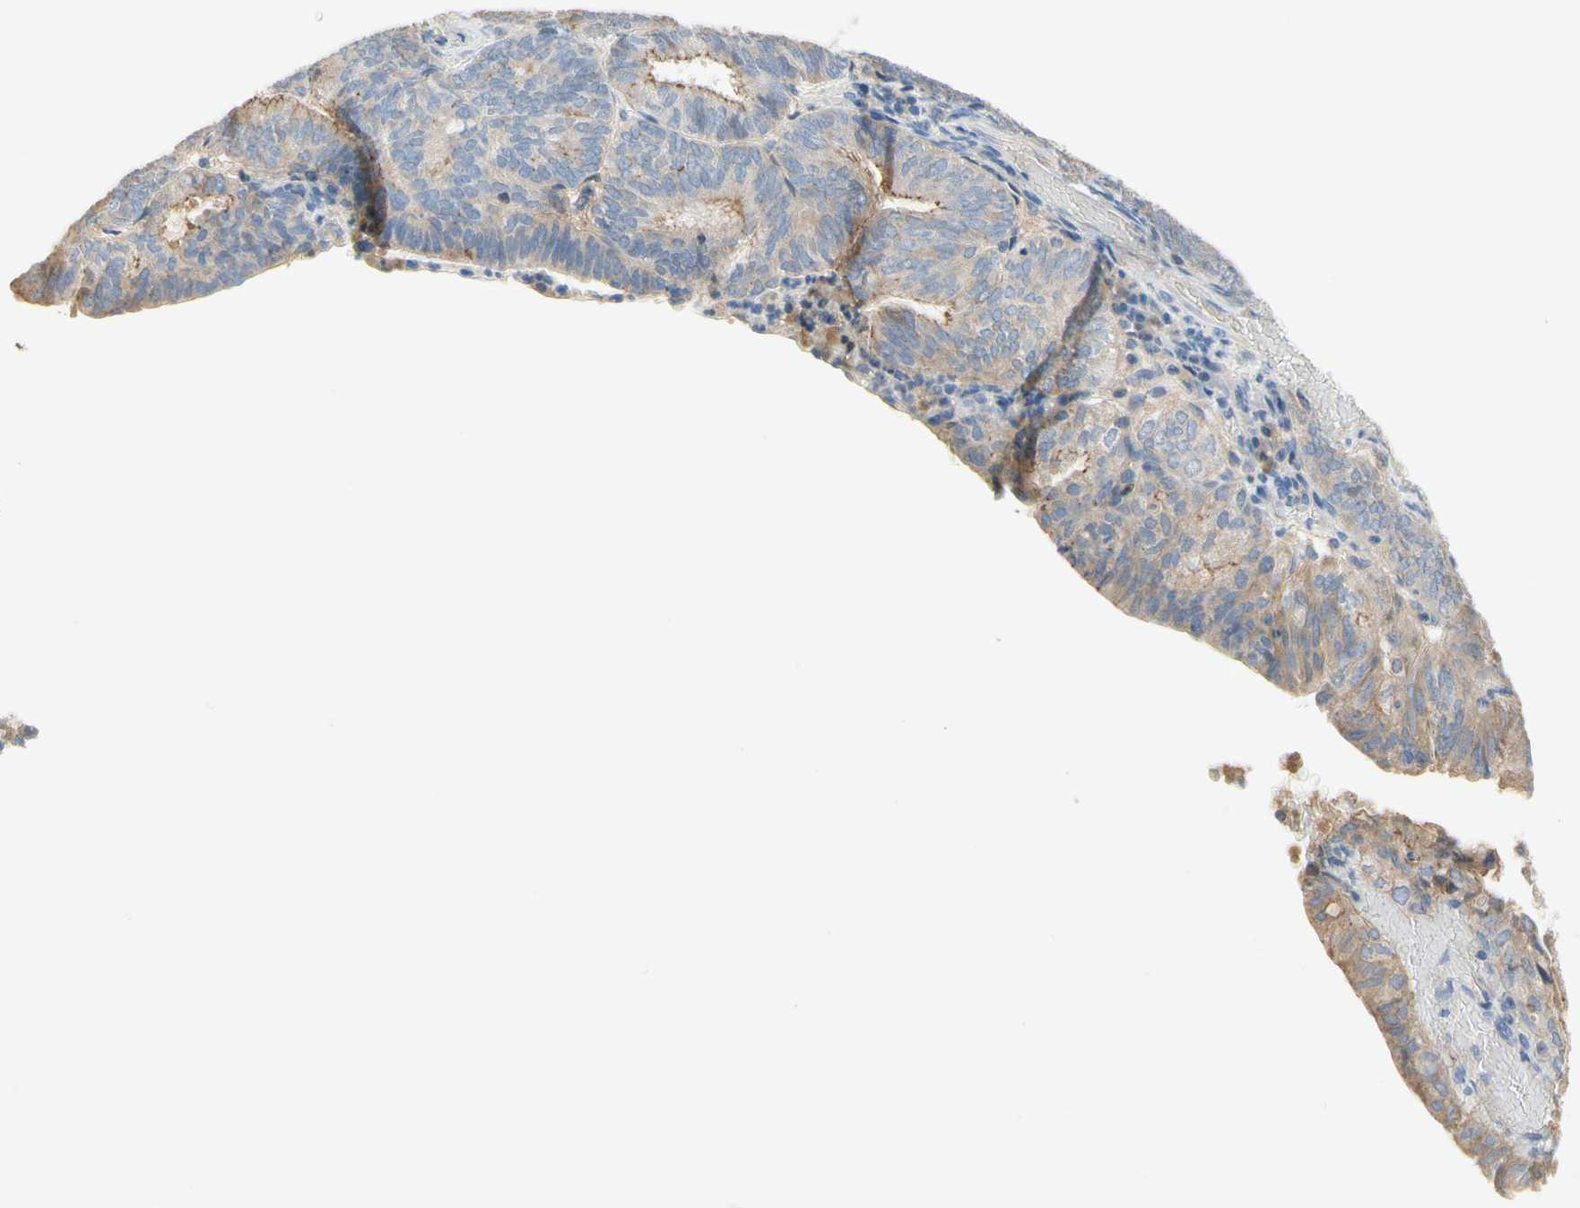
{"staining": {"intensity": "moderate", "quantity": "25%-75%", "location": "cytoplasmic/membranous"}, "tissue": "endometrial cancer", "cell_type": "Tumor cells", "image_type": "cancer", "snomed": [{"axis": "morphology", "description": "Adenocarcinoma, NOS"}, {"axis": "topography", "description": "Uterus"}], "caption": "Endometrial cancer stained for a protein displays moderate cytoplasmic/membranous positivity in tumor cells.", "gene": "NECTIN4", "patient": {"sex": "female", "age": 60}}